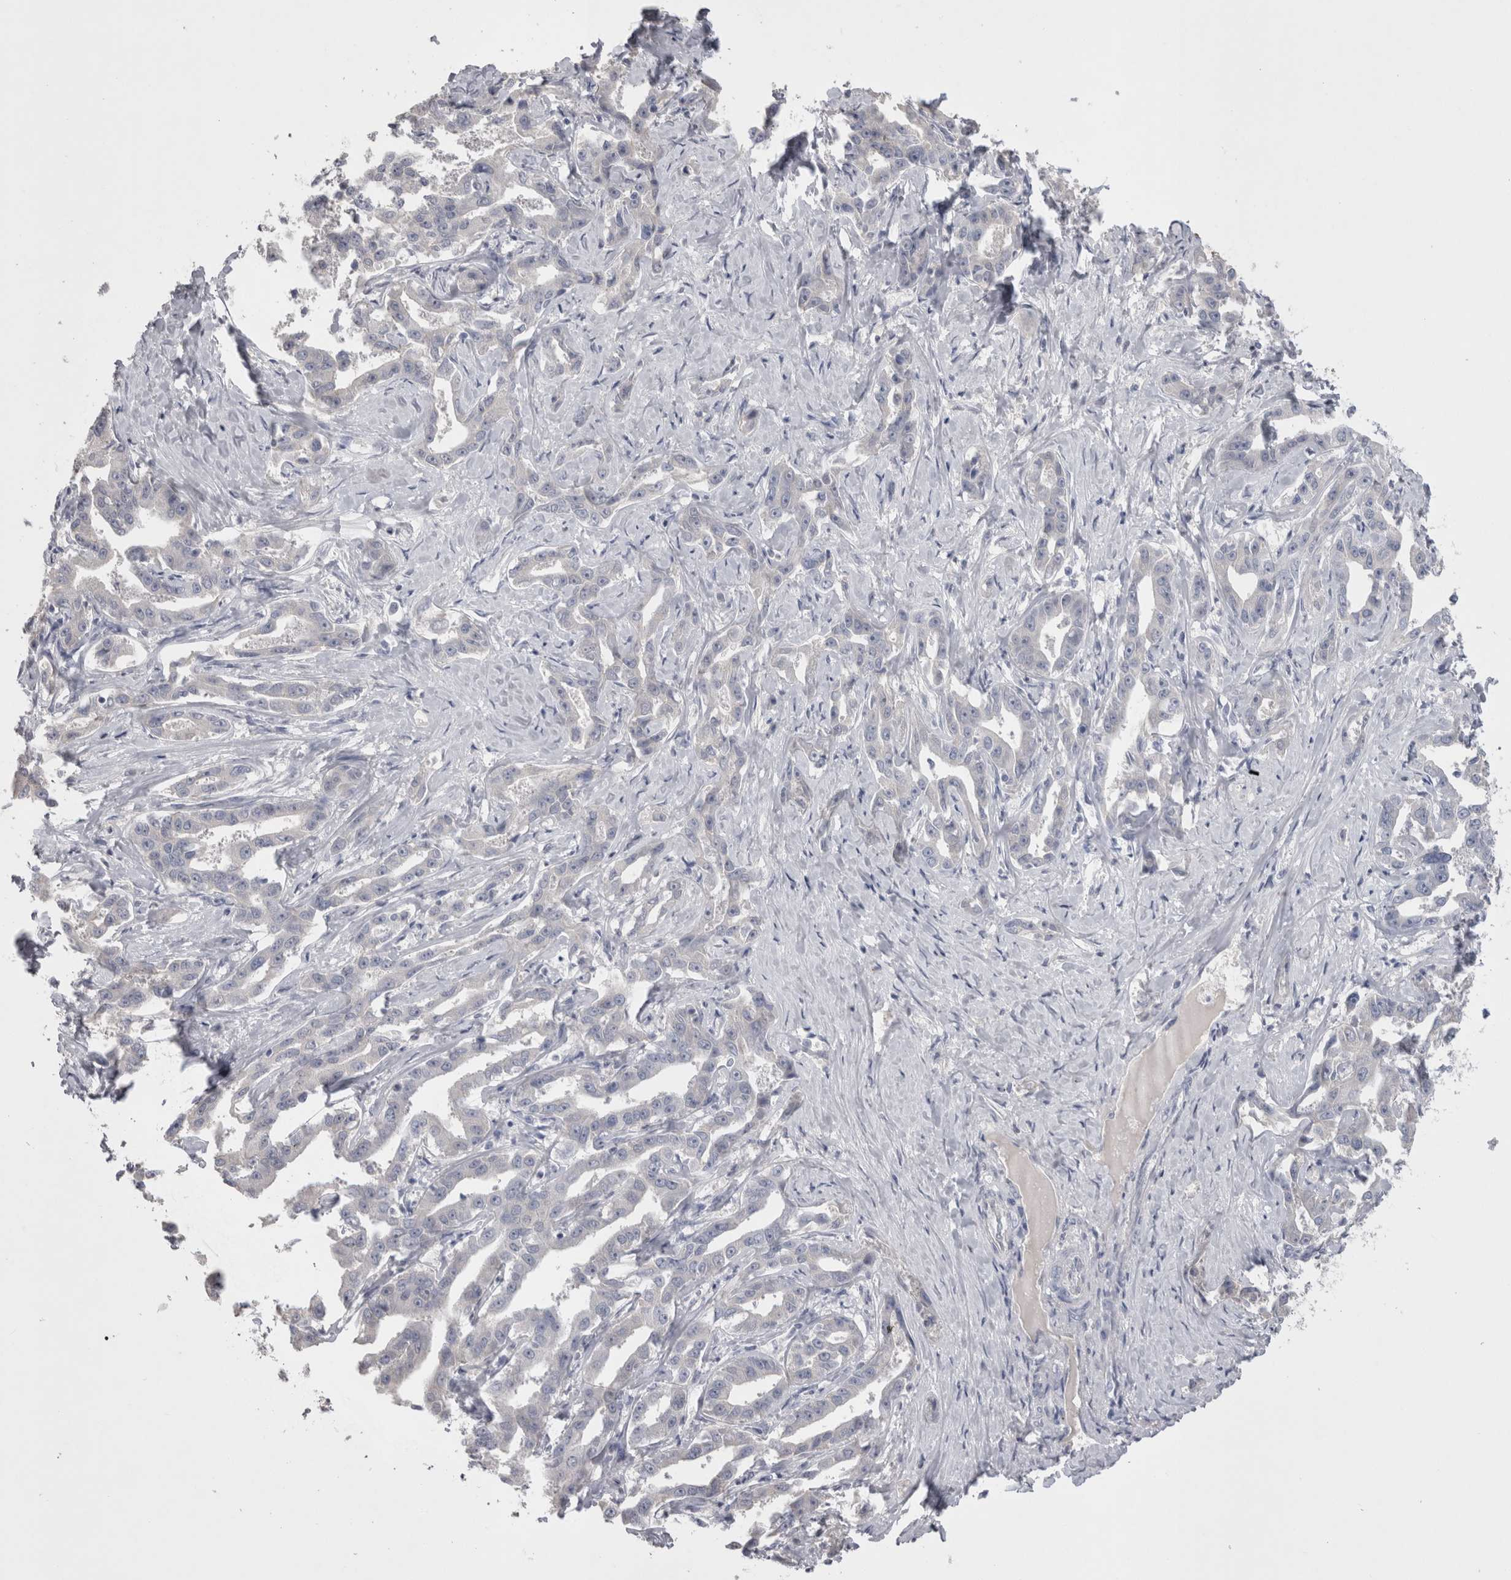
{"staining": {"intensity": "negative", "quantity": "none", "location": "none"}, "tissue": "liver cancer", "cell_type": "Tumor cells", "image_type": "cancer", "snomed": [{"axis": "morphology", "description": "Cholangiocarcinoma"}, {"axis": "topography", "description": "Liver"}], "caption": "Immunohistochemistry (IHC) histopathology image of neoplastic tissue: cholangiocarcinoma (liver) stained with DAB demonstrates no significant protein staining in tumor cells. (DAB immunohistochemistry visualized using brightfield microscopy, high magnification).", "gene": "ADAM2", "patient": {"sex": "male", "age": 59}}